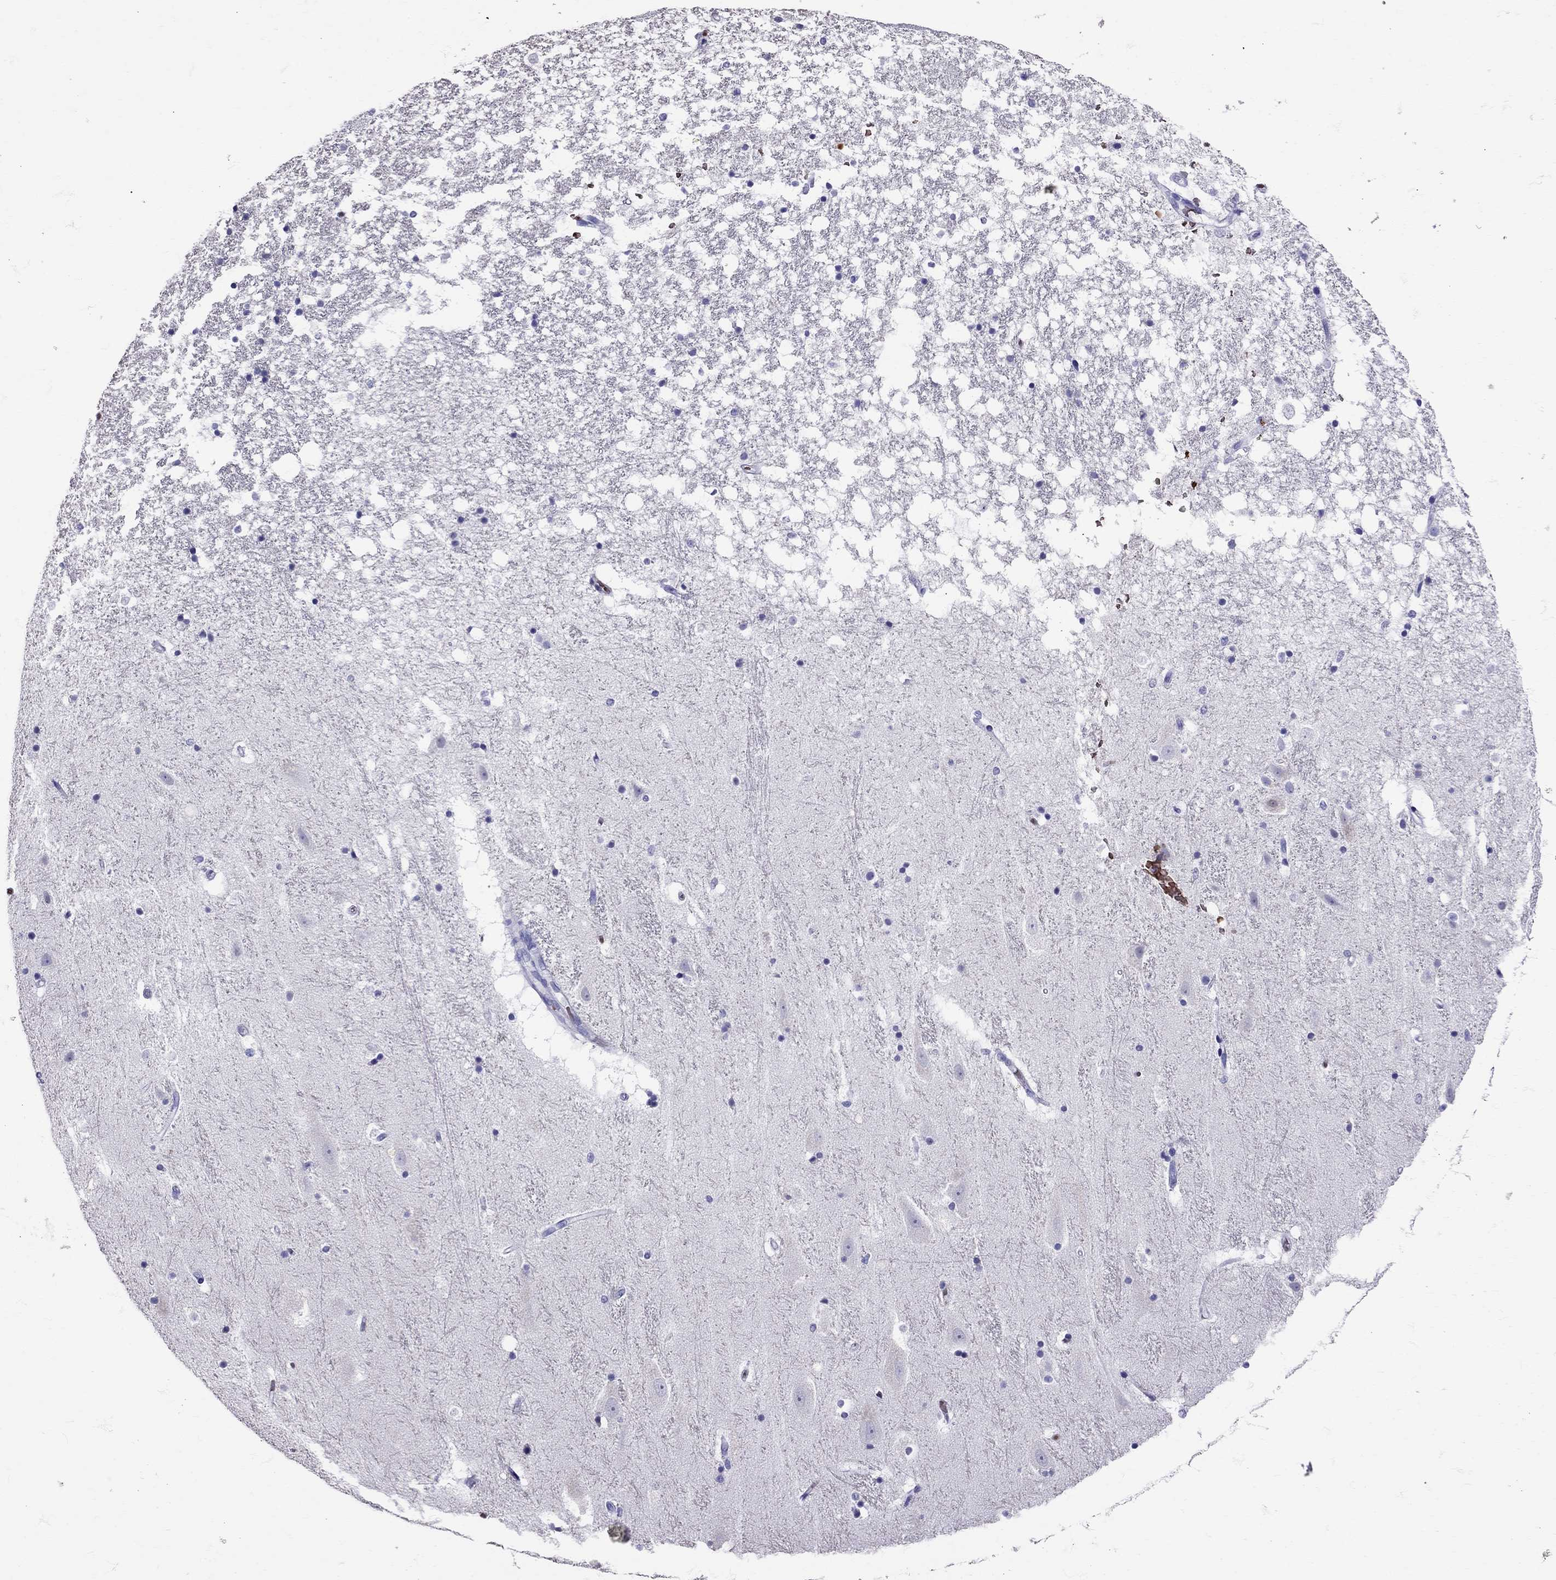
{"staining": {"intensity": "negative", "quantity": "none", "location": "none"}, "tissue": "hippocampus", "cell_type": "Glial cells", "image_type": "normal", "snomed": [{"axis": "morphology", "description": "Normal tissue, NOS"}, {"axis": "topography", "description": "Hippocampus"}], "caption": "IHC image of unremarkable hippocampus: hippocampus stained with DAB displays no significant protein positivity in glial cells.", "gene": "TBR1", "patient": {"sex": "male", "age": 49}}